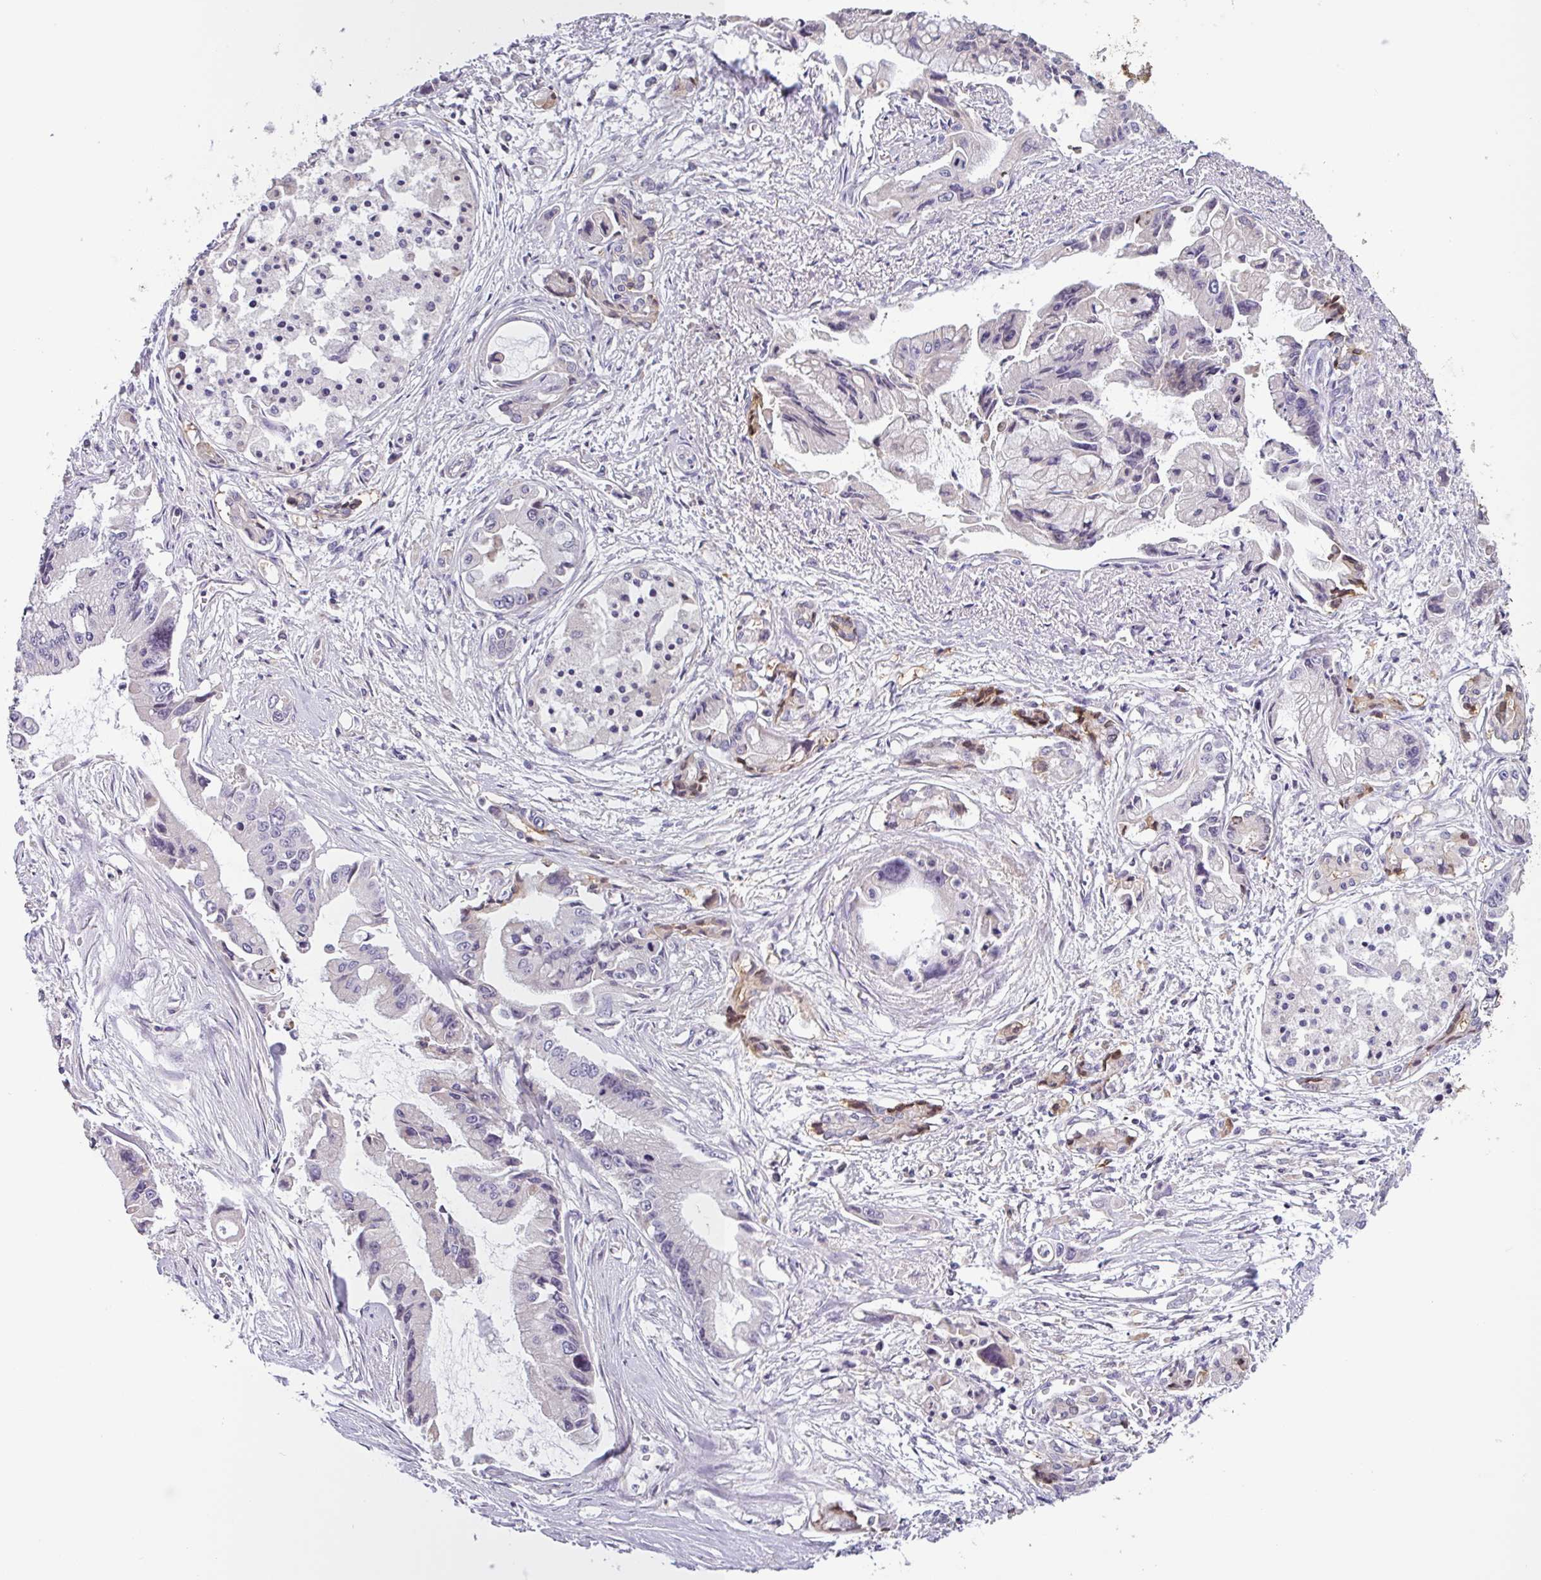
{"staining": {"intensity": "negative", "quantity": "none", "location": "none"}, "tissue": "pancreatic cancer", "cell_type": "Tumor cells", "image_type": "cancer", "snomed": [{"axis": "morphology", "description": "Adenocarcinoma, NOS"}, {"axis": "topography", "description": "Pancreas"}], "caption": "Tumor cells are negative for brown protein staining in pancreatic cancer (adenocarcinoma). (Immunohistochemistry, brightfield microscopy, high magnification).", "gene": "SFTPB", "patient": {"sex": "male", "age": 84}}